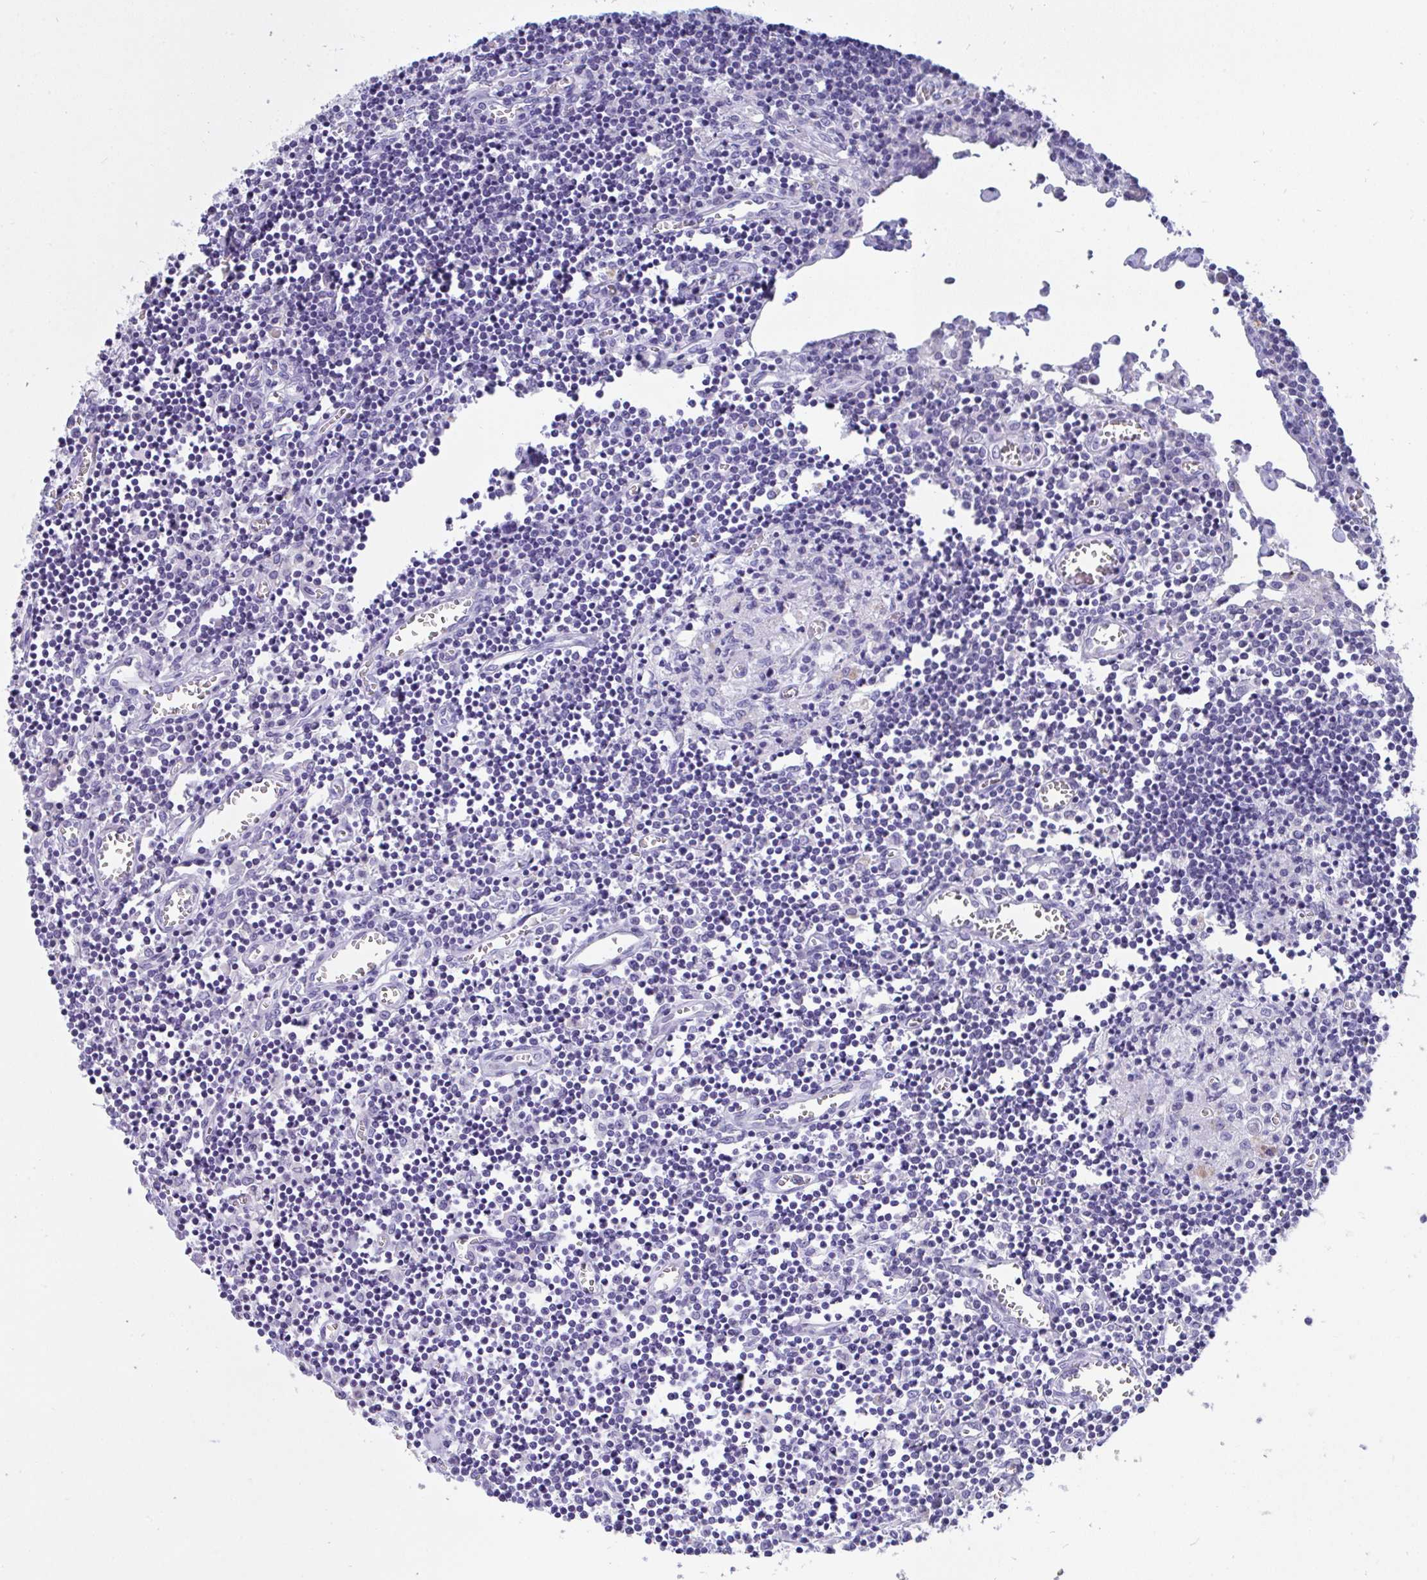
{"staining": {"intensity": "negative", "quantity": "none", "location": "none"}, "tissue": "lymph node", "cell_type": "Germinal center cells", "image_type": "normal", "snomed": [{"axis": "morphology", "description": "Normal tissue, NOS"}, {"axis": "topography", "description": "Lymph node"}], "caption": "Immunohistochemistry (IHC) of benign human lymph node reveals no expression in germinal center cells. (DAB immunohistochemistry with hematoxylin counter stain).", "gene": "COA5", "patient": {"sex": "male", "age": 66}}